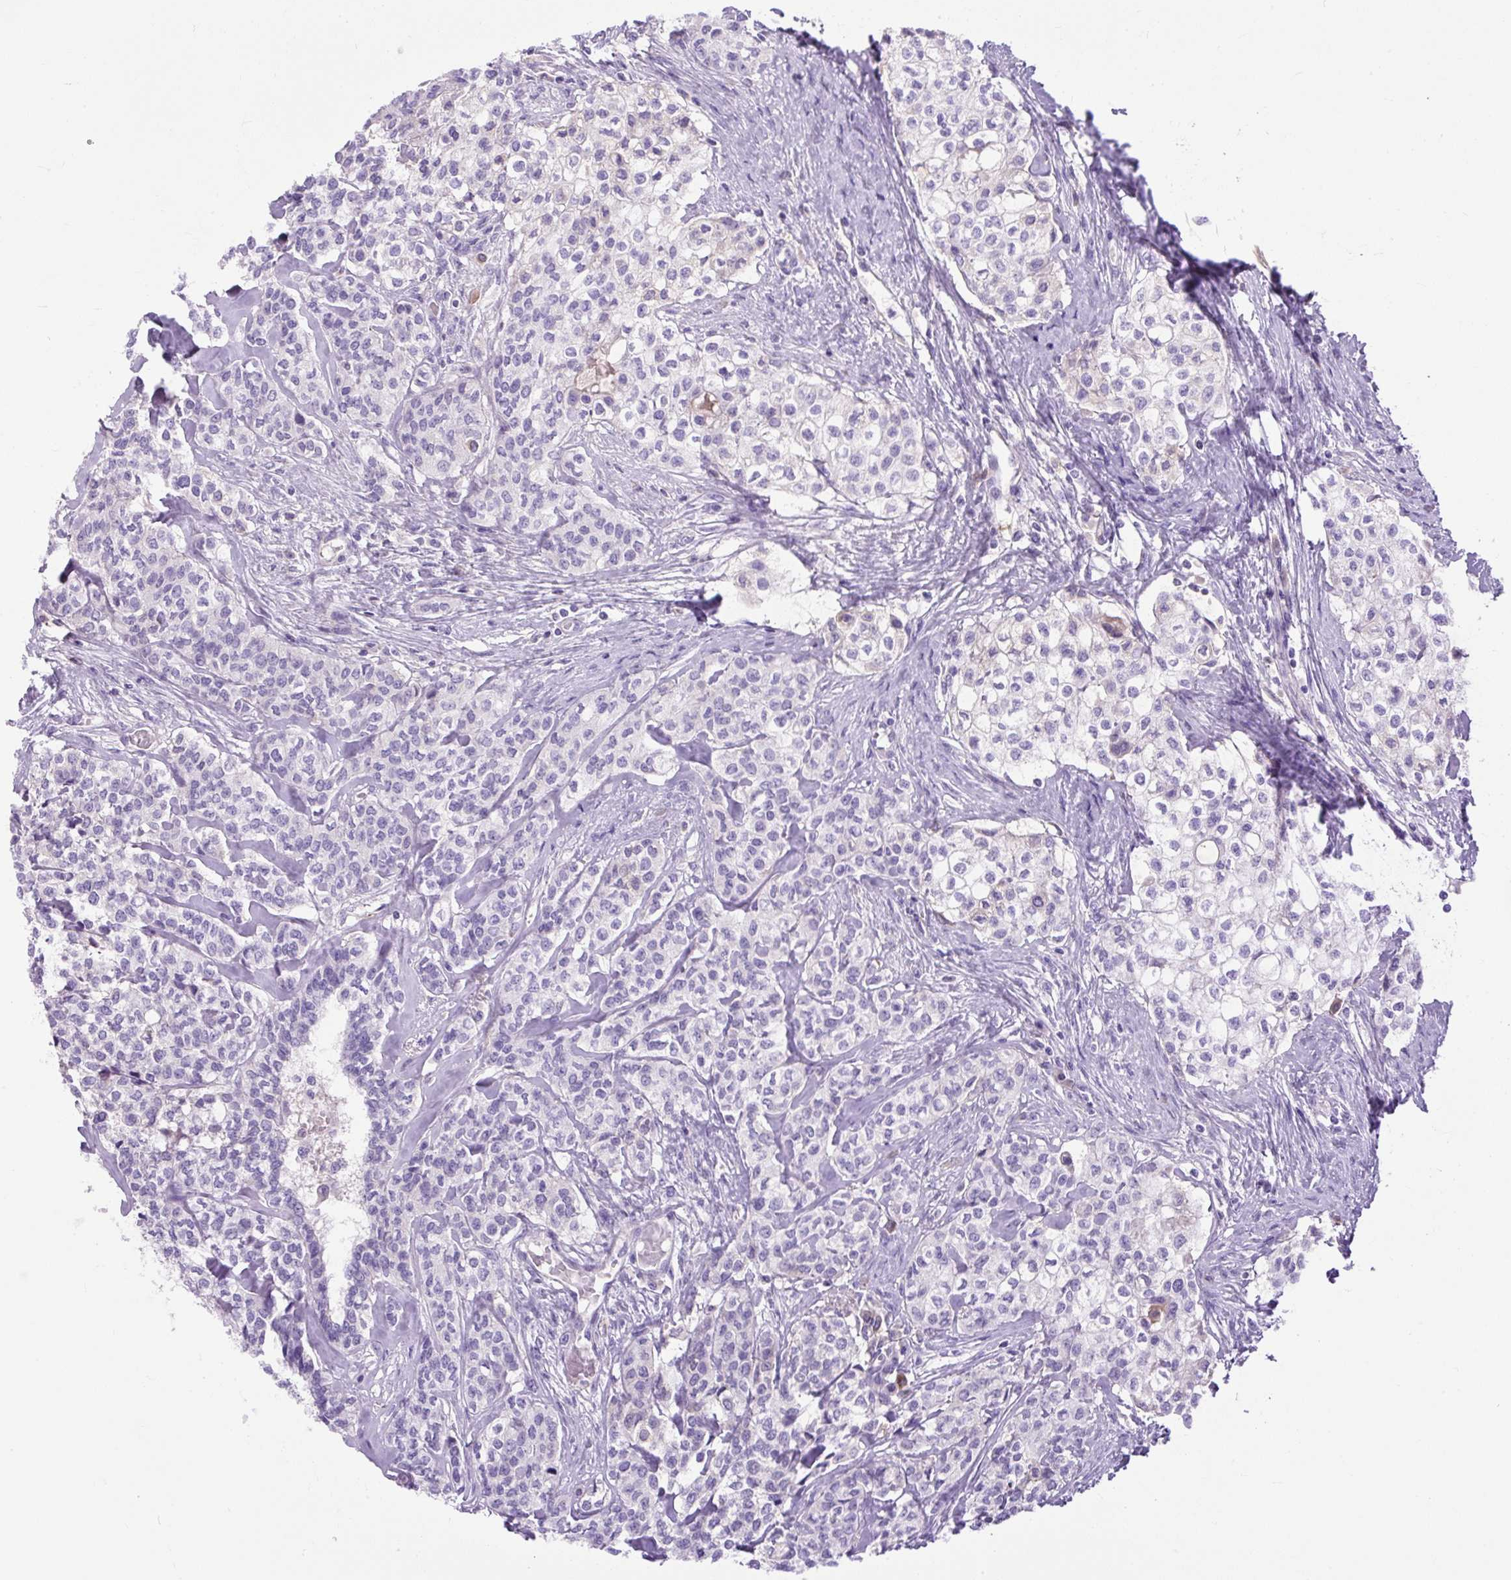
{"staining": {"intensity": "negative", "quantity": "none", "location": "none"}, "tissue": "head and neck cancer", "cell_type": "Tumor cells", "image_type": "cancer", "snomed": [{"axis": "morphology", "description": "Adenocarcinoma, NOS"}, {"axis": "topography", "description": "Head-Neck"}], "caption": "There is no significant positivity in tumor cells of head and neck adenocarcinoma.", "gene": "SPTBN5", "patient": {"sex": "male", "age": 81}}